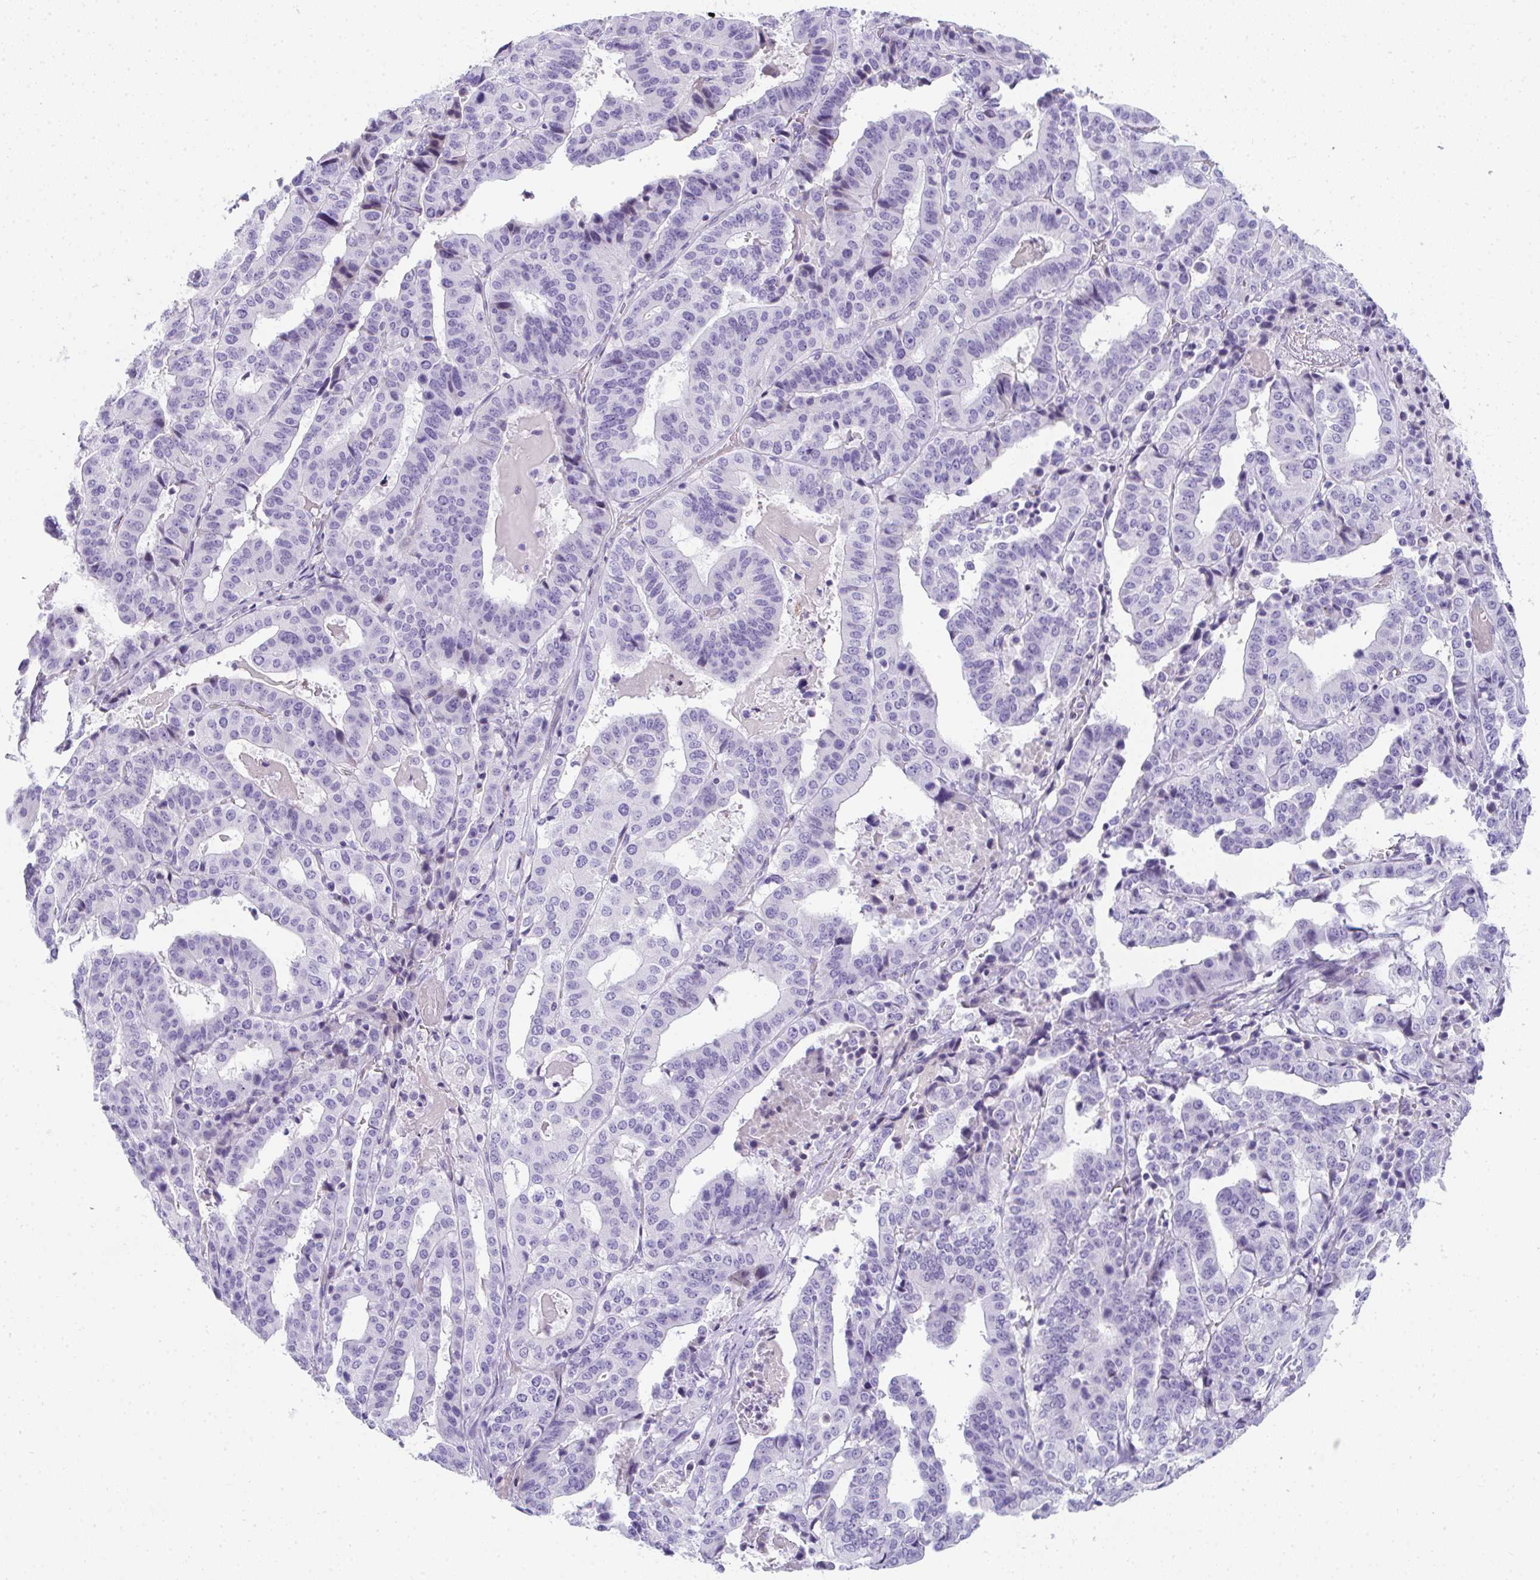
{"staining": {"intensity": "negative", "quantity": "none", "location": "none"}, "tissue": "stomach cancer", "cell_type": "Tumor cells", "image_type": "cancer", "snomed": [{"axis": "morphology", "description": "Adenocarcinoma, NOS"}, {"axis": "topography", "description": "Stomach"}], "caption": "DAB (3,3'-diaminobenzidine) immunohistochemical staining of human stomach cancer shows no significant expression in tumor cells. The staining was performed using DAB (3,3'-diaminobenzidine) to visualize the protein expression in brown, while the nuclei were stained in blue with hematoxylin (Magnification: 20x).", "gene": "TTC30B", "patient": {"sex": "male", "age": 48}}